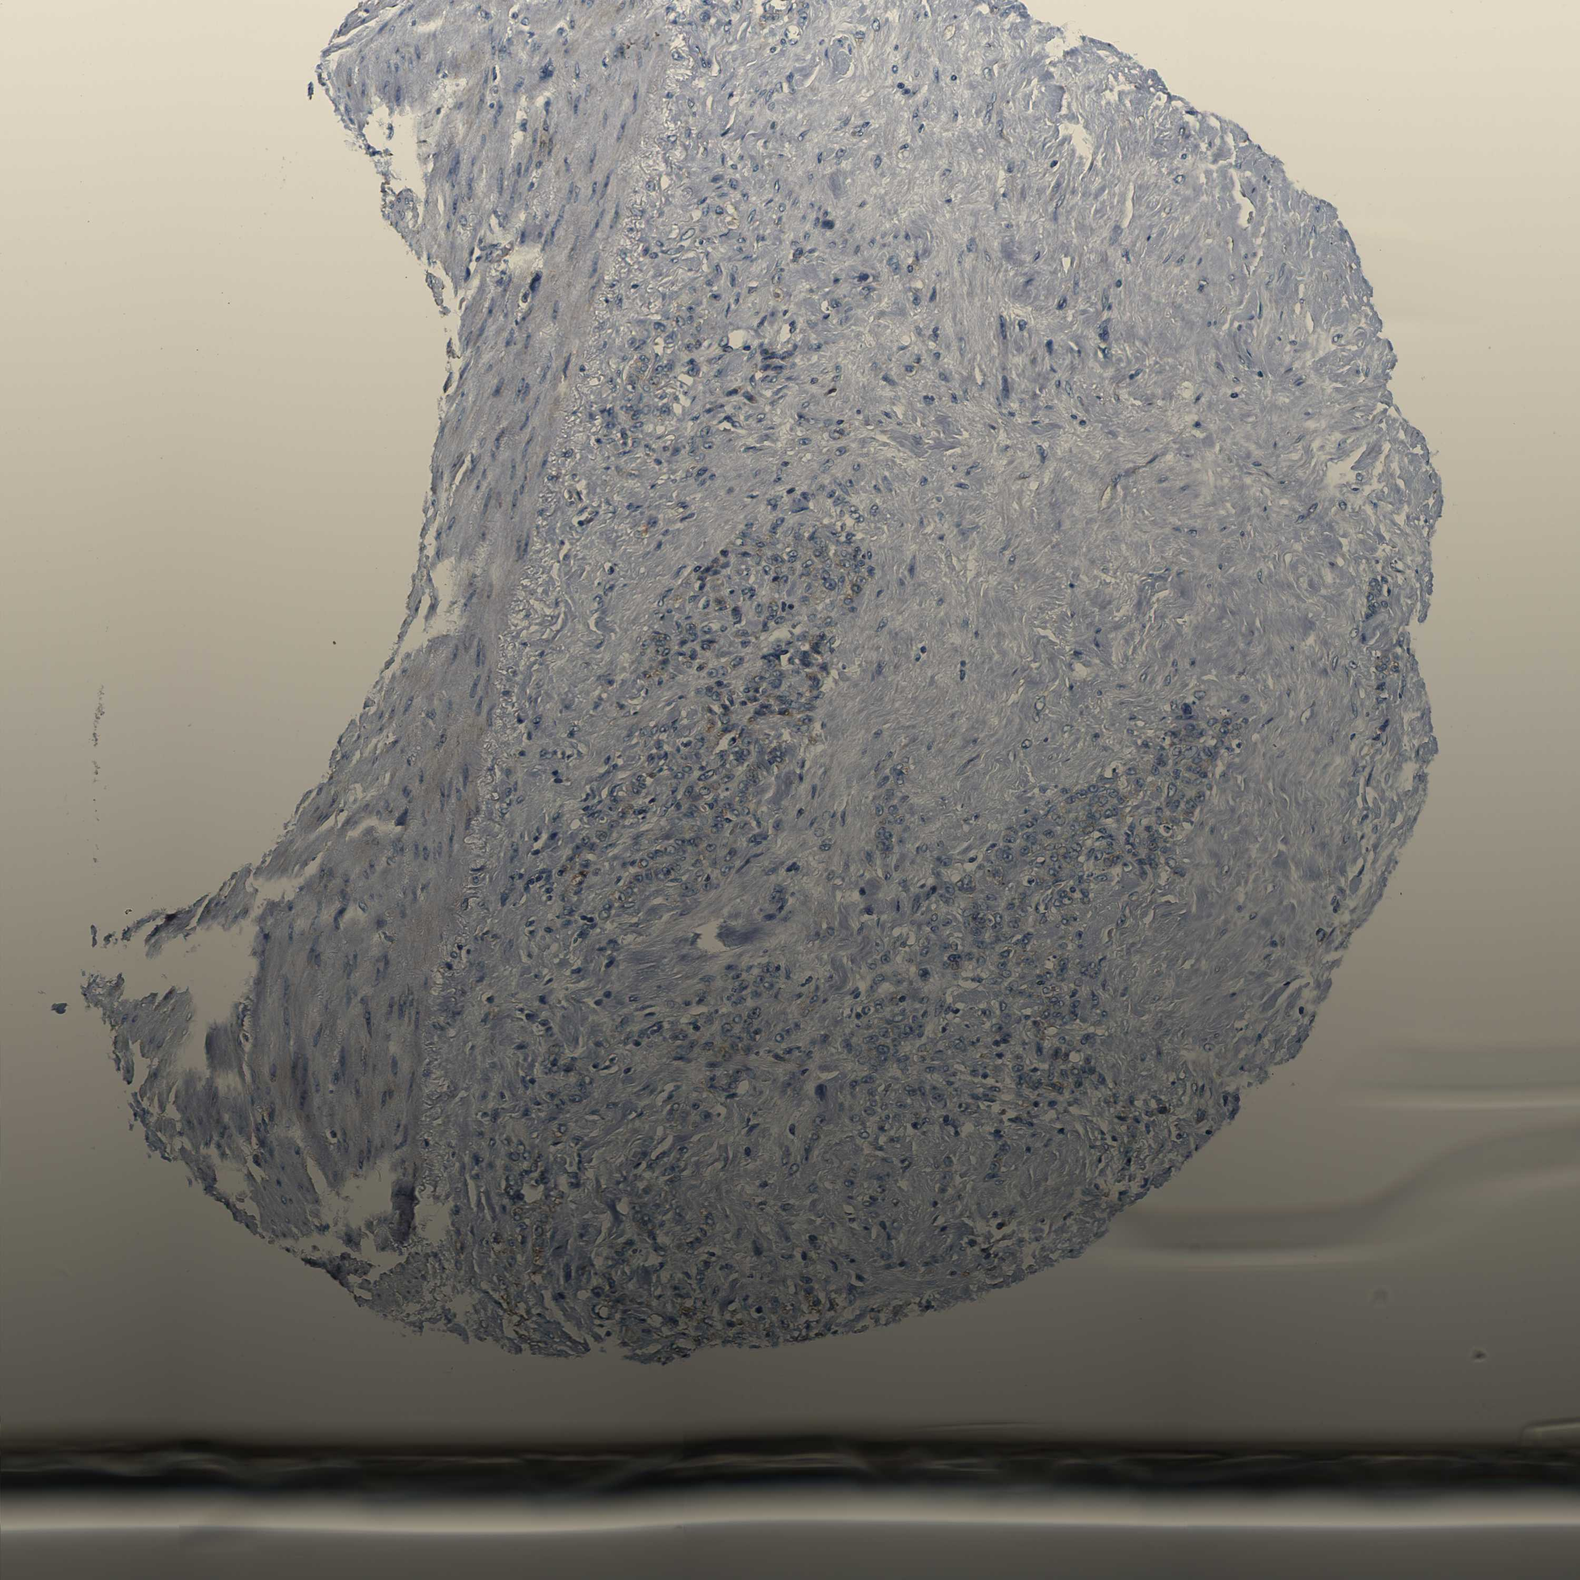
{"staining": {"intensity": "weak", "quantity": "<25%", "location": "cytoplasmic/membranous"}, "tissue": "stomach cancer", "cell_type": "Tumor cells", "image_type": "cancer", "snomed": [{"axis": "morphology", "description": "Adenocarcinoma, NOS"}, {"axis": "topography", "description": "Stomach"}], "caption": "This is an IHC image of human adenocarcinoma (stomach). There is no staining in tumor cells.", "gene": "TUBA1B", "patient": {"sex": "male", "age": 82}}